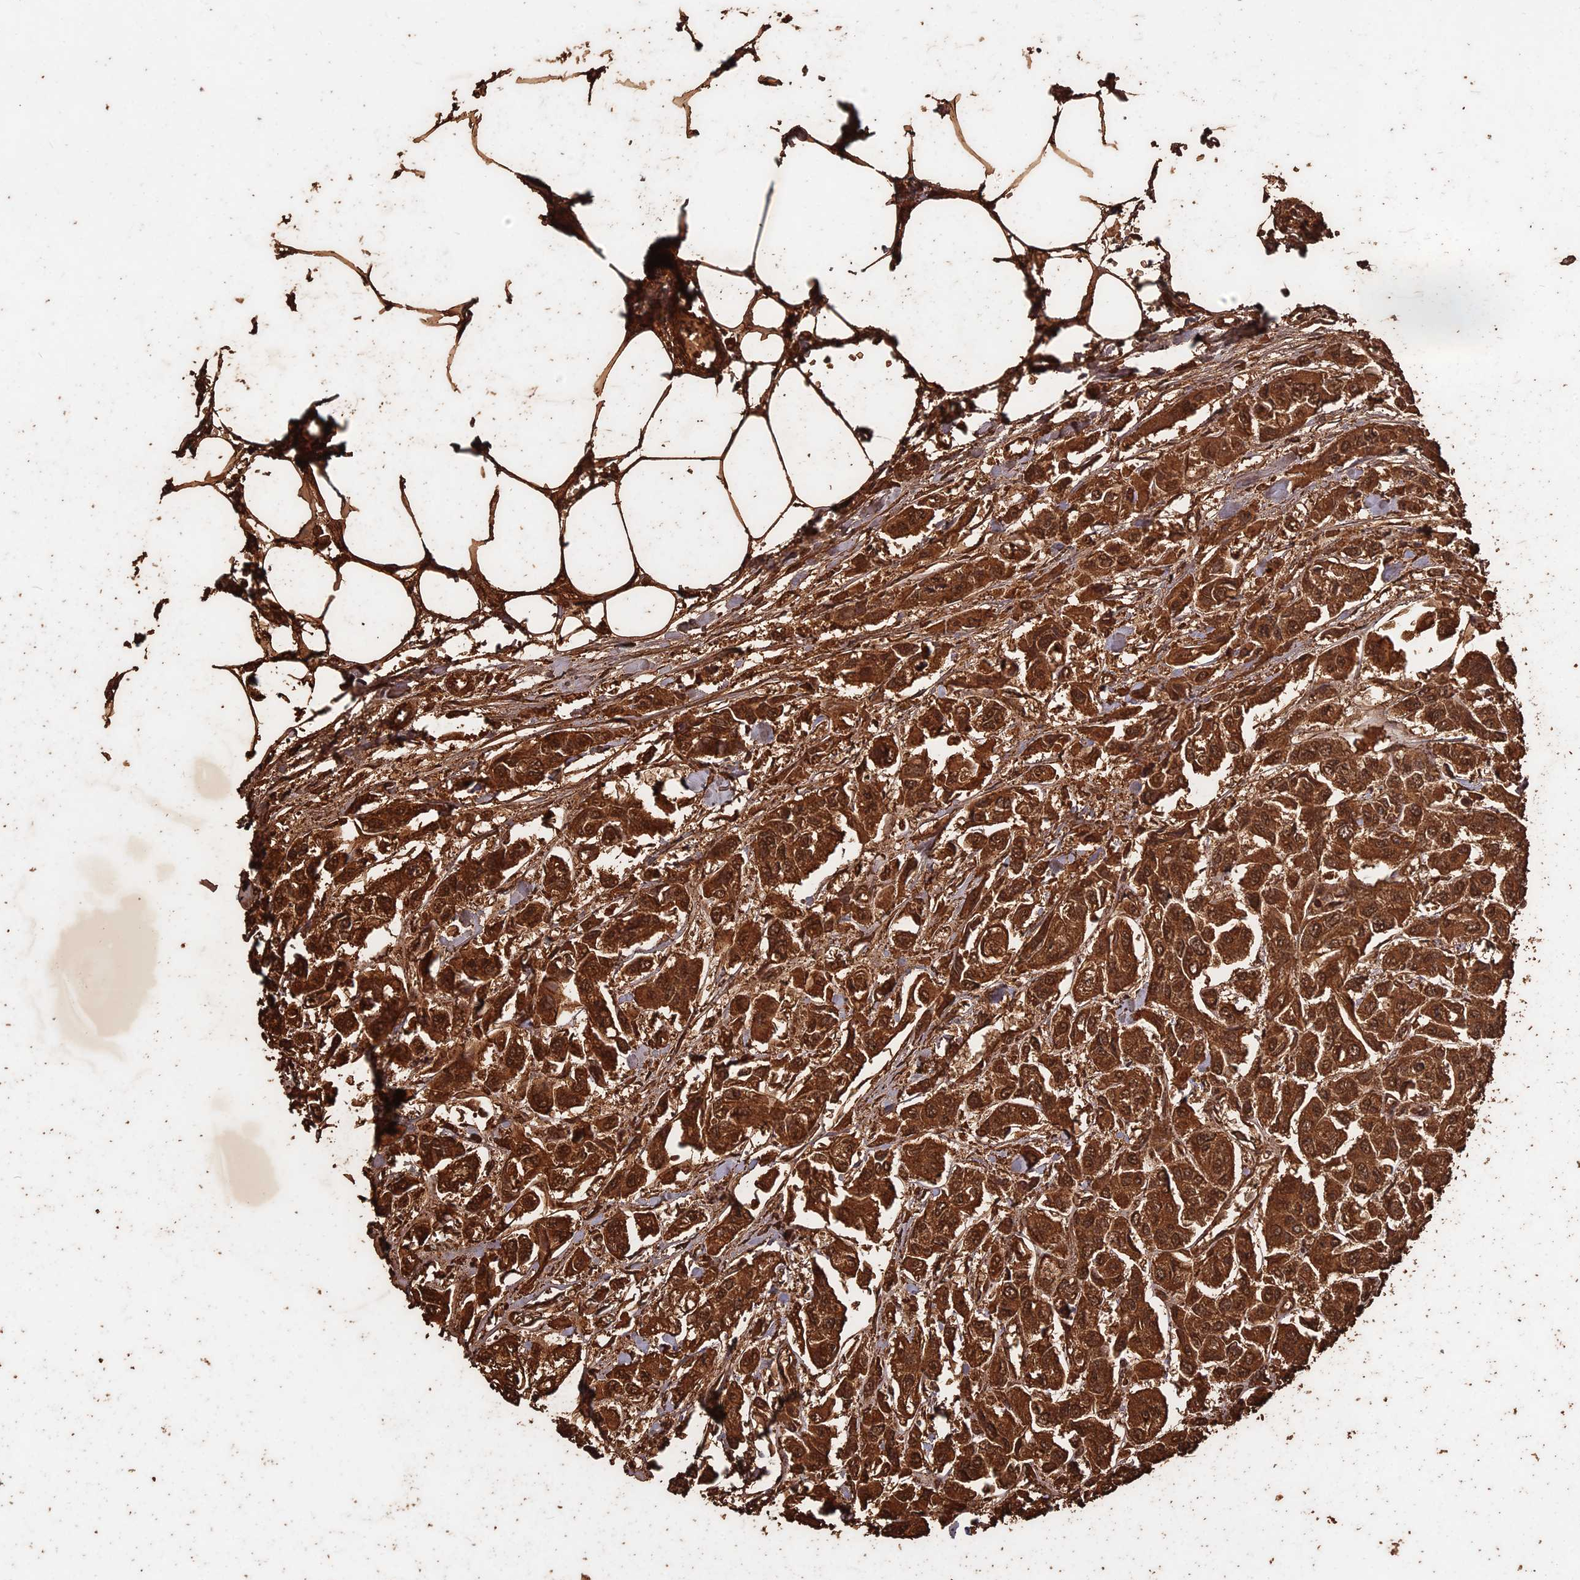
{"staining": {"intensity": "strong", "quantity": ">75%", "location": "cytoplasmic/membranous,nuclear"}, "tissue": "urothelial cancer", "cell_type": "Tumor cells", "image_type": "cancer", "snomed": [{"axis": "morphology", "description": "Urothelial carcinoma, High grade"}, {"axis": "topography", "description": "Urinary bladder"}], "caption": "DAB immunohistochemical staining of human urothelial carcinoma (high-grade) reveals strong cytoplasmic/membranous and nuclear protein expression in about >75% of tumor cells.", "gene": "ADO", "patient": {"sex": "male", "age": 67}}